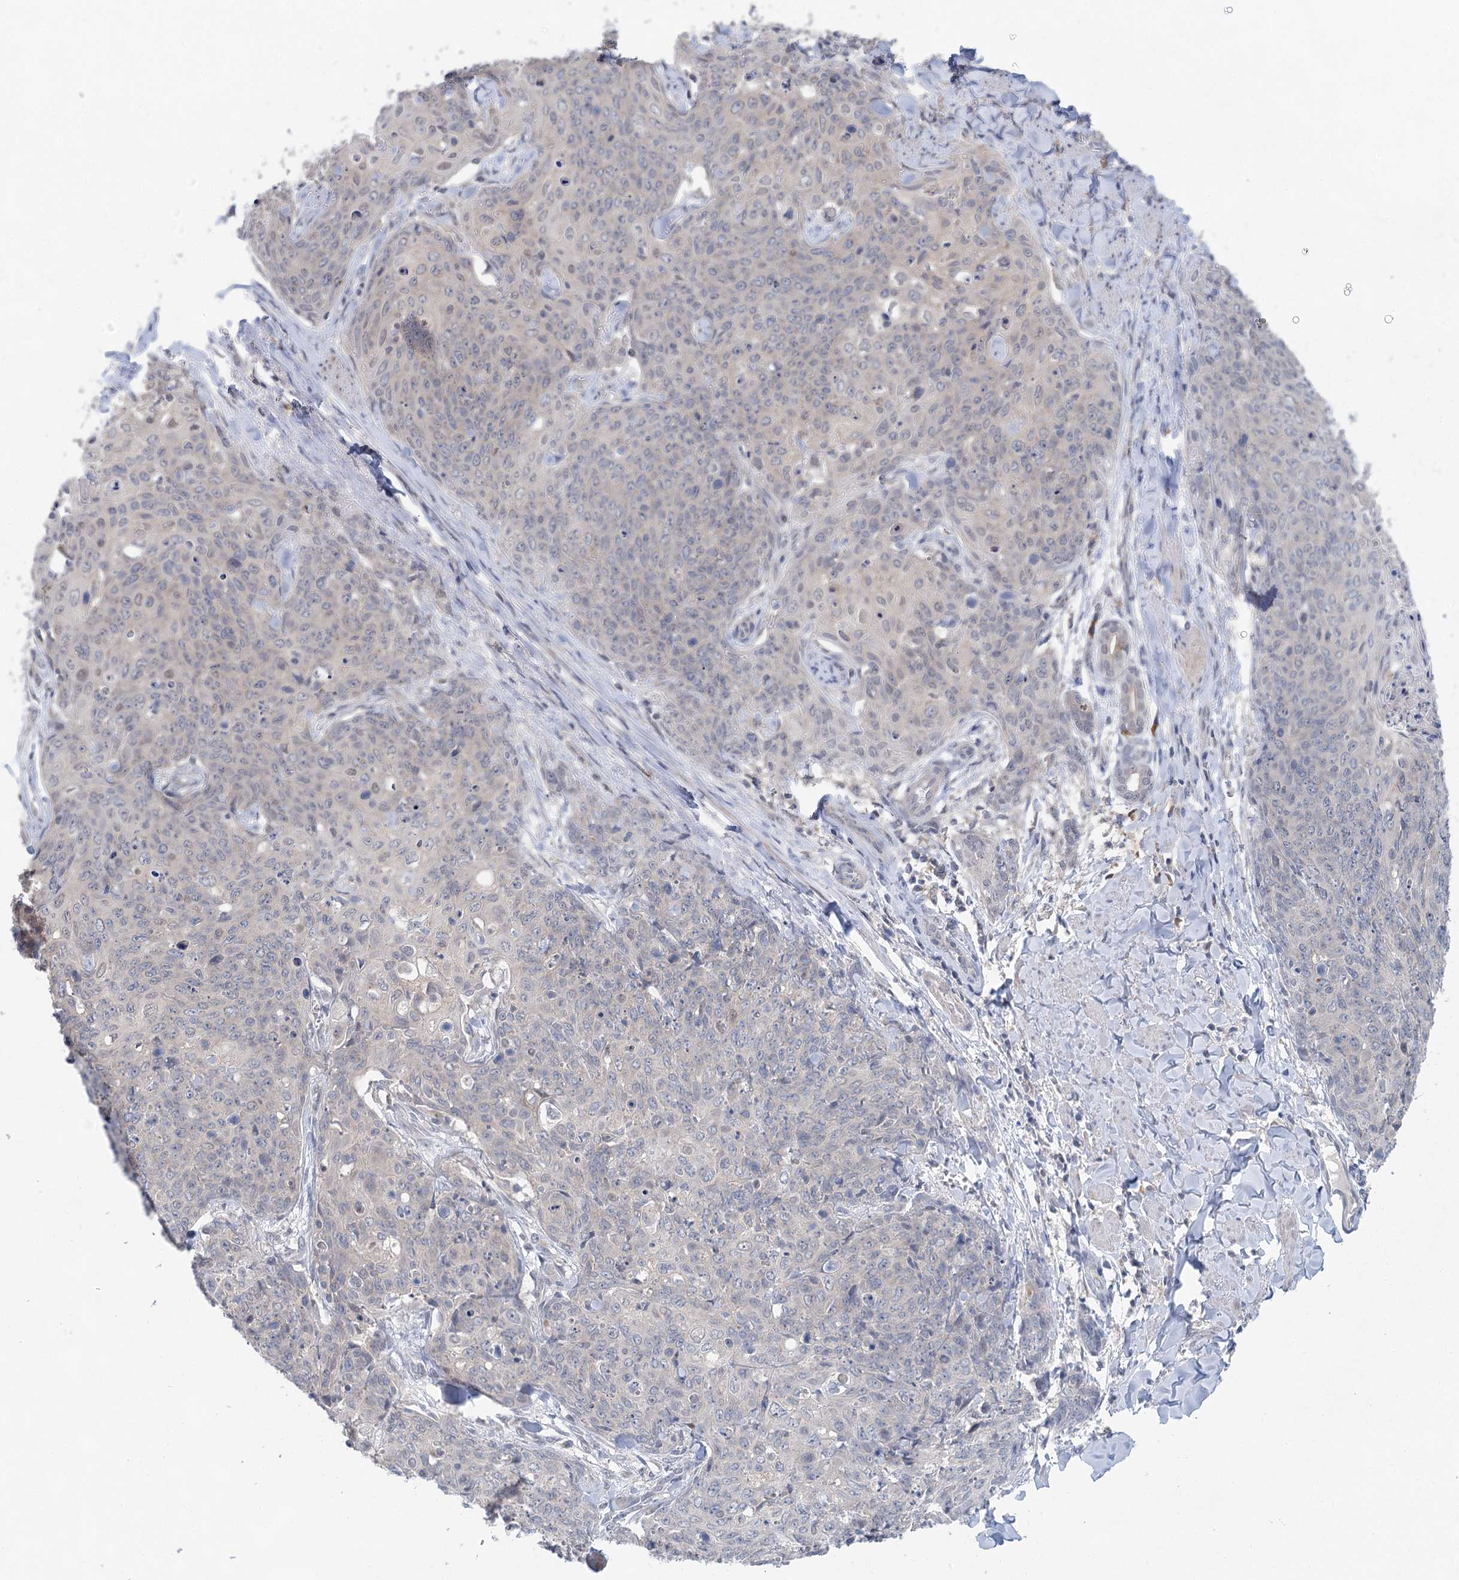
{"staining": {"intensity": "negative", "quantity": "none", "location": "none"}, "tissue": "skin cancer", "cell_type": "Tumor cells", "image_type": "cancer", "snomed": [{"axis": "morphology", "description": "Squamous cell carcinoma, NOS"}, {"axis": "topography", "description": "Skin"}, {"axis": "topography", "description": "Vulva"}], "caption": "There is no significant positivity in tumor cells of squamous cell carcinoma (skin).", "gene": "BLTP1", "patient": {"sex": "female", "age": 85}}